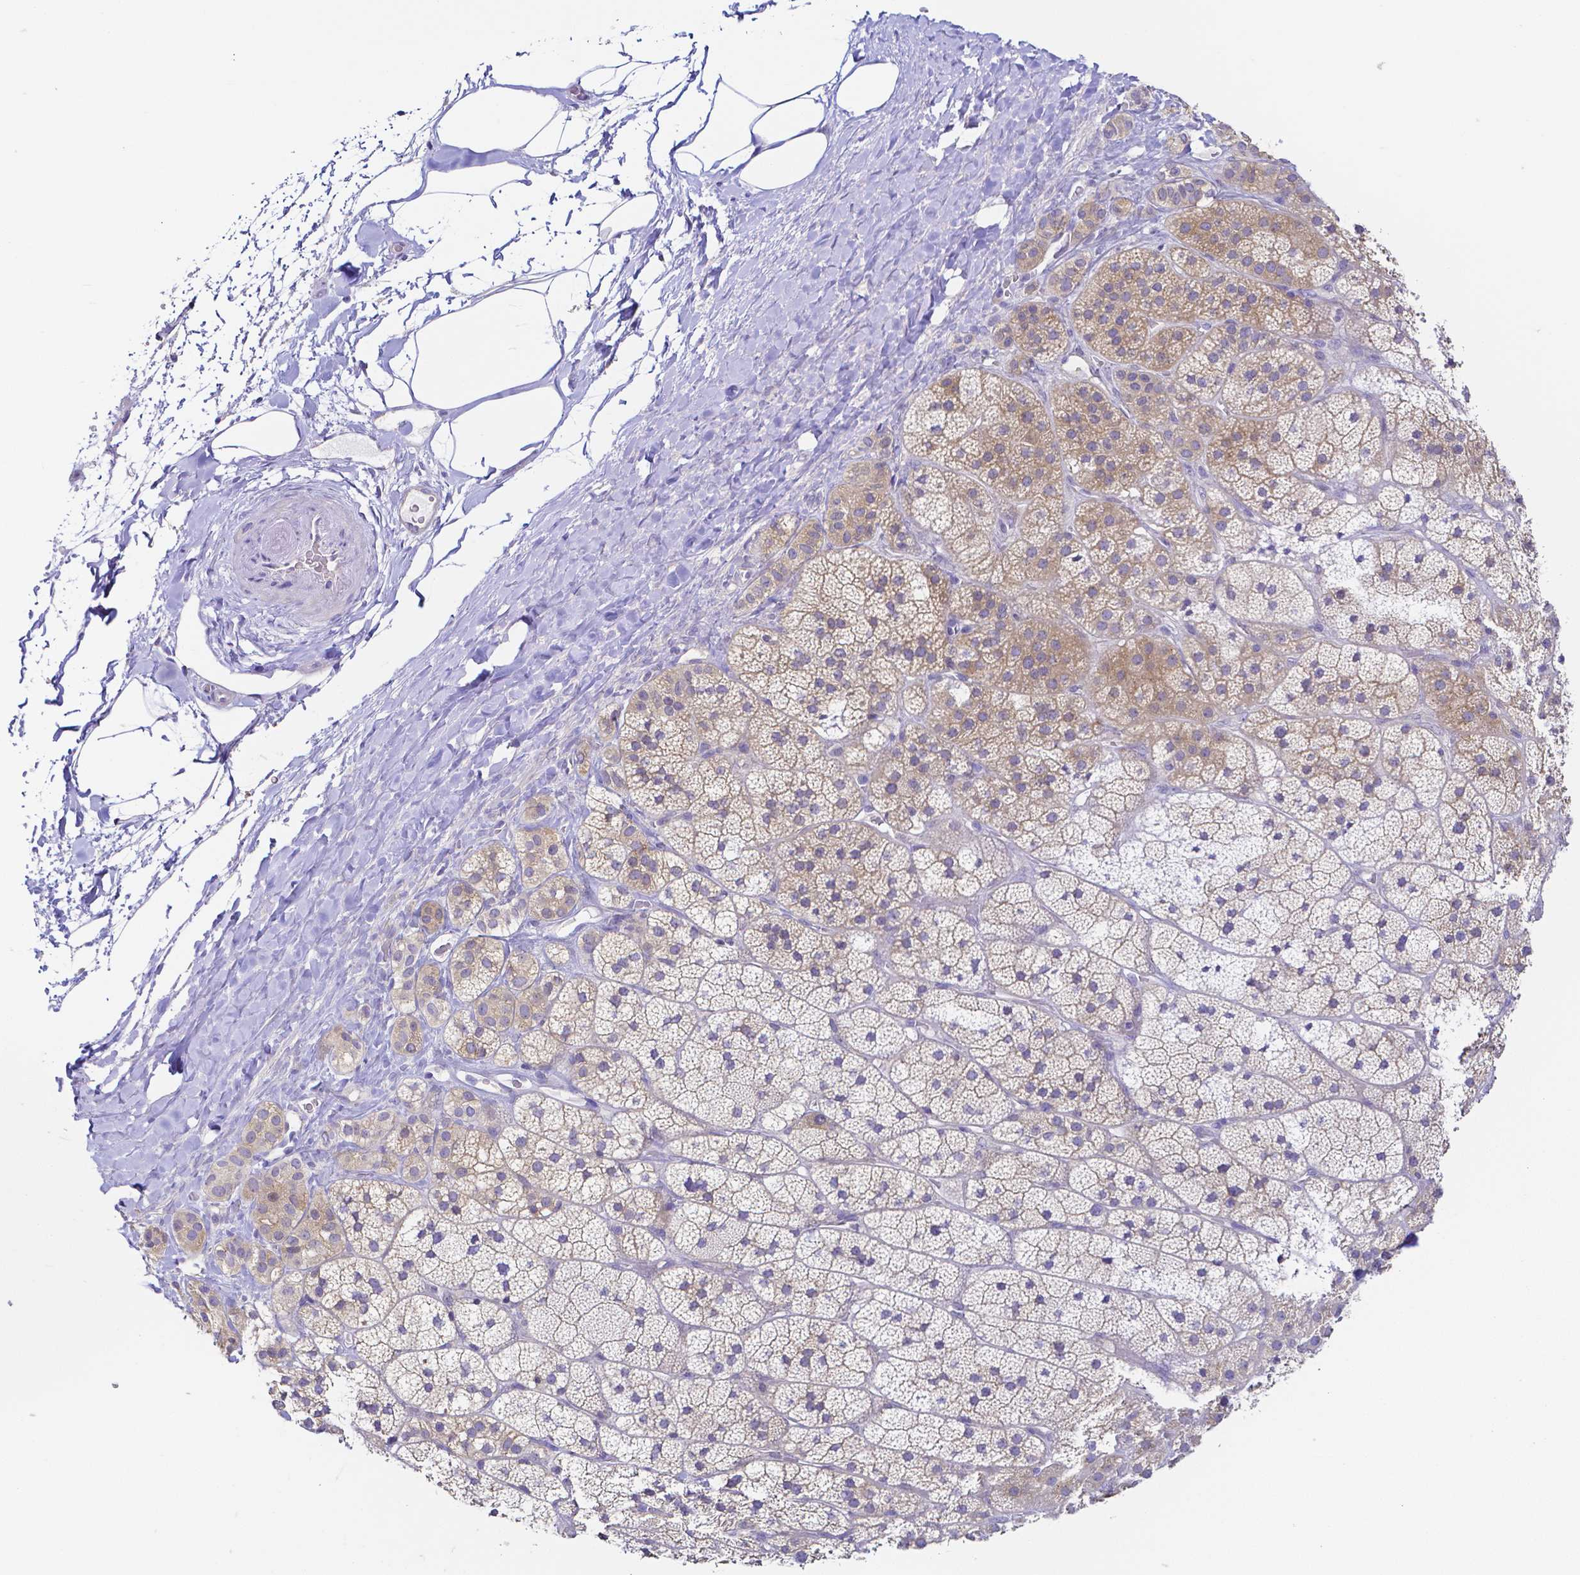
{"staining": {"intensity": "weak", "quantity": "25%-75%", "location": "cytoplasmic/membranous"}, "tissue": "adrenal gland", "cell_type": "Glandular cells", "image_type": "normal", "snomed": [{"axis": "morphology", "description": "Normal tissue, NOS"}, {"axis": "topography", "description": "Adrenal gland"}], "caption": "Immunohistochemistry of unremarkable human adrenal gland demonstrates low levels of weak cytoplasmic/membranous expression in about 25%-75% of glandular cells.", "gene": "PKP3", "patient": {"sex": "male", "age": 57}}